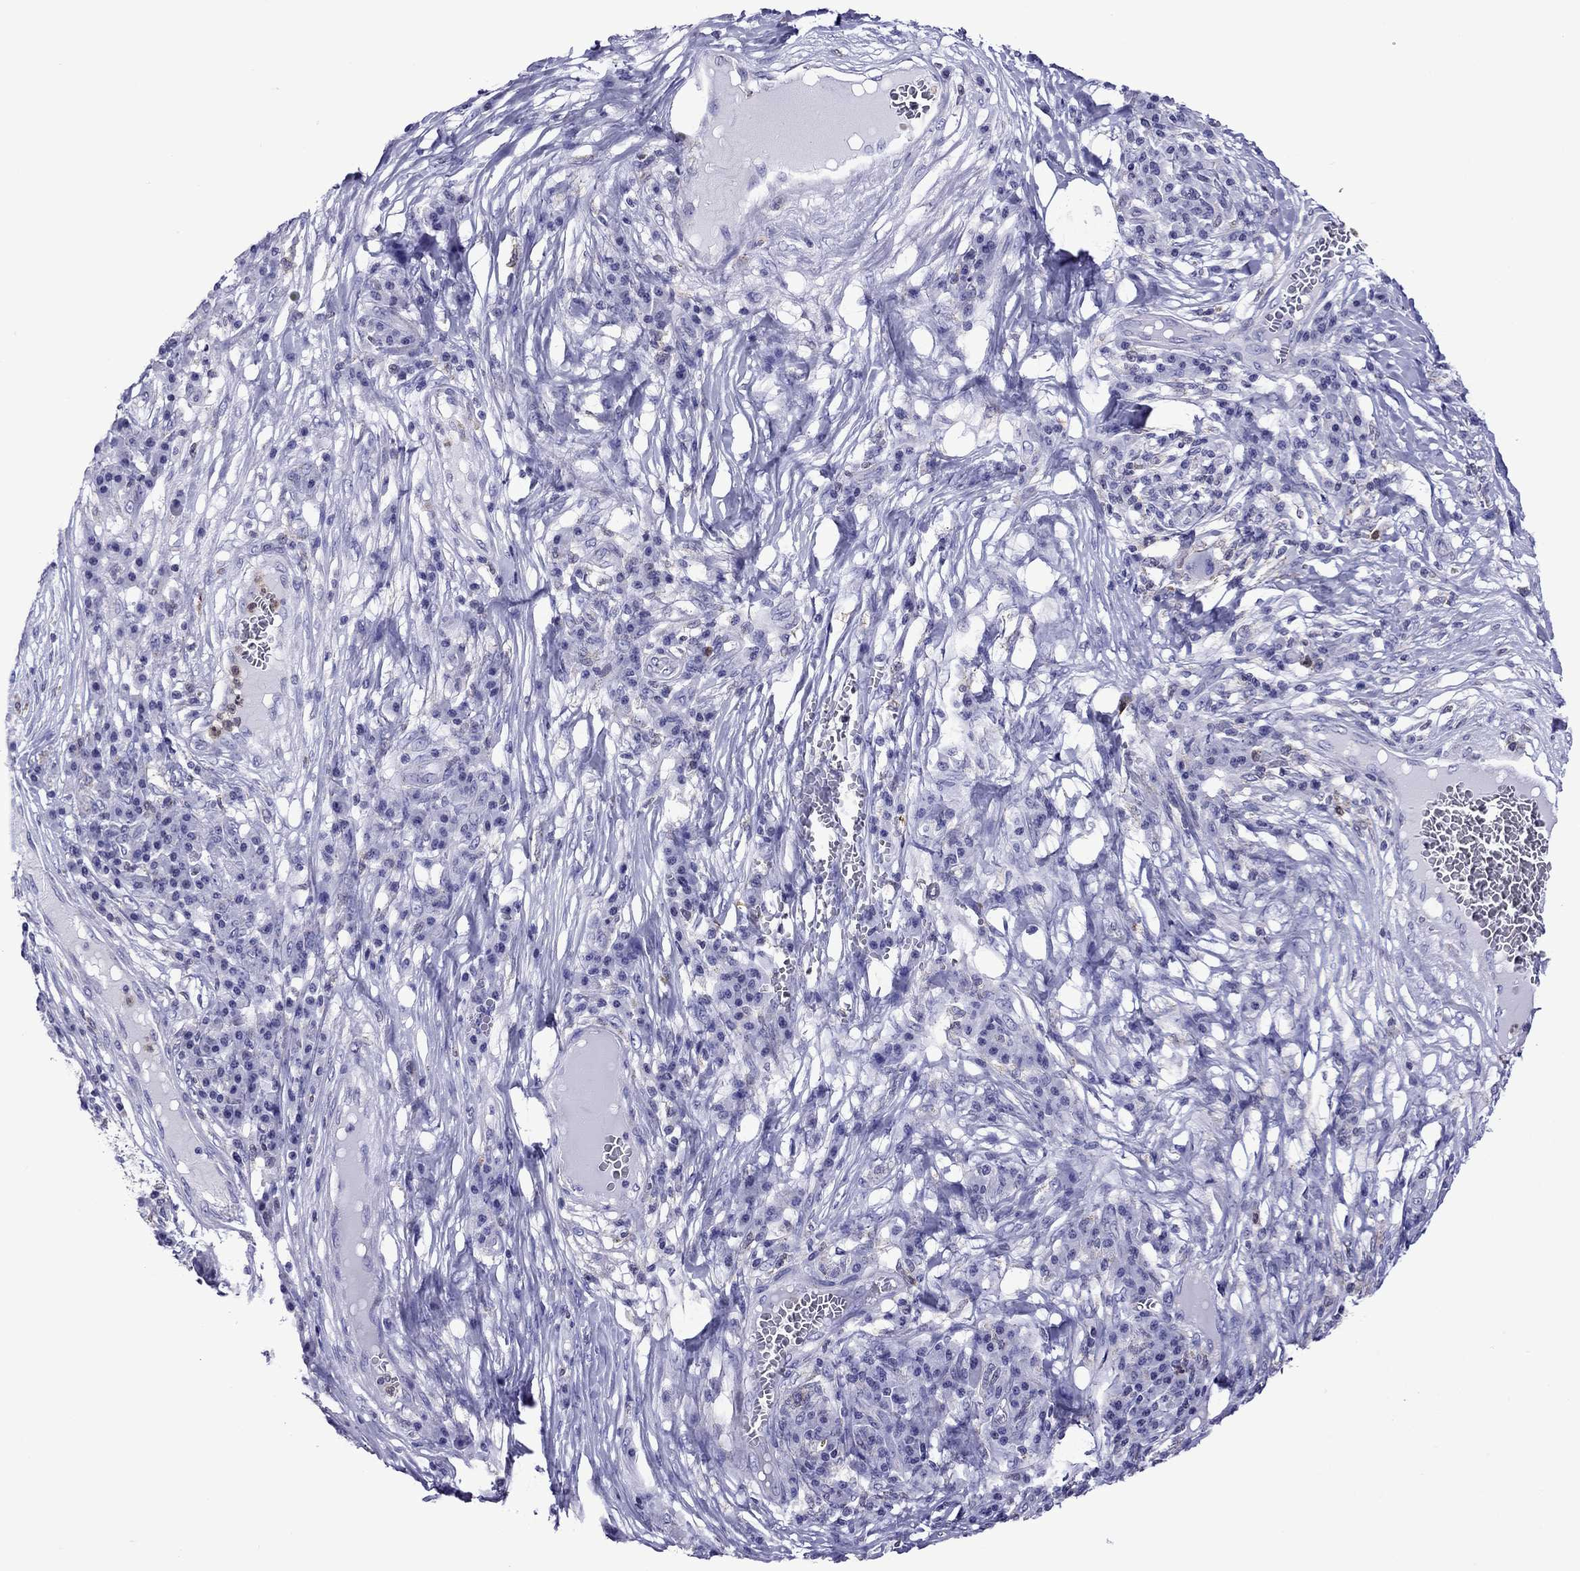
{"staining": {"intensity": "negative", "quantity": "none", "location": "none"}, "tissue": "melanoma", "cell_type": "Tumor cells", "image_type": "cancer", "snomed": [{"axis": "morphology", "description": "Malignant melanoma, NOS"}, {"axis": "topography", "description": "Skin"}], "caption": "Human melanoma stained for a protein using immunohistochemistry (IHC) demonstrates no staining in tumor cells.", "gene": "SCG2", "patient": {"sex": "male", "age": 53}}